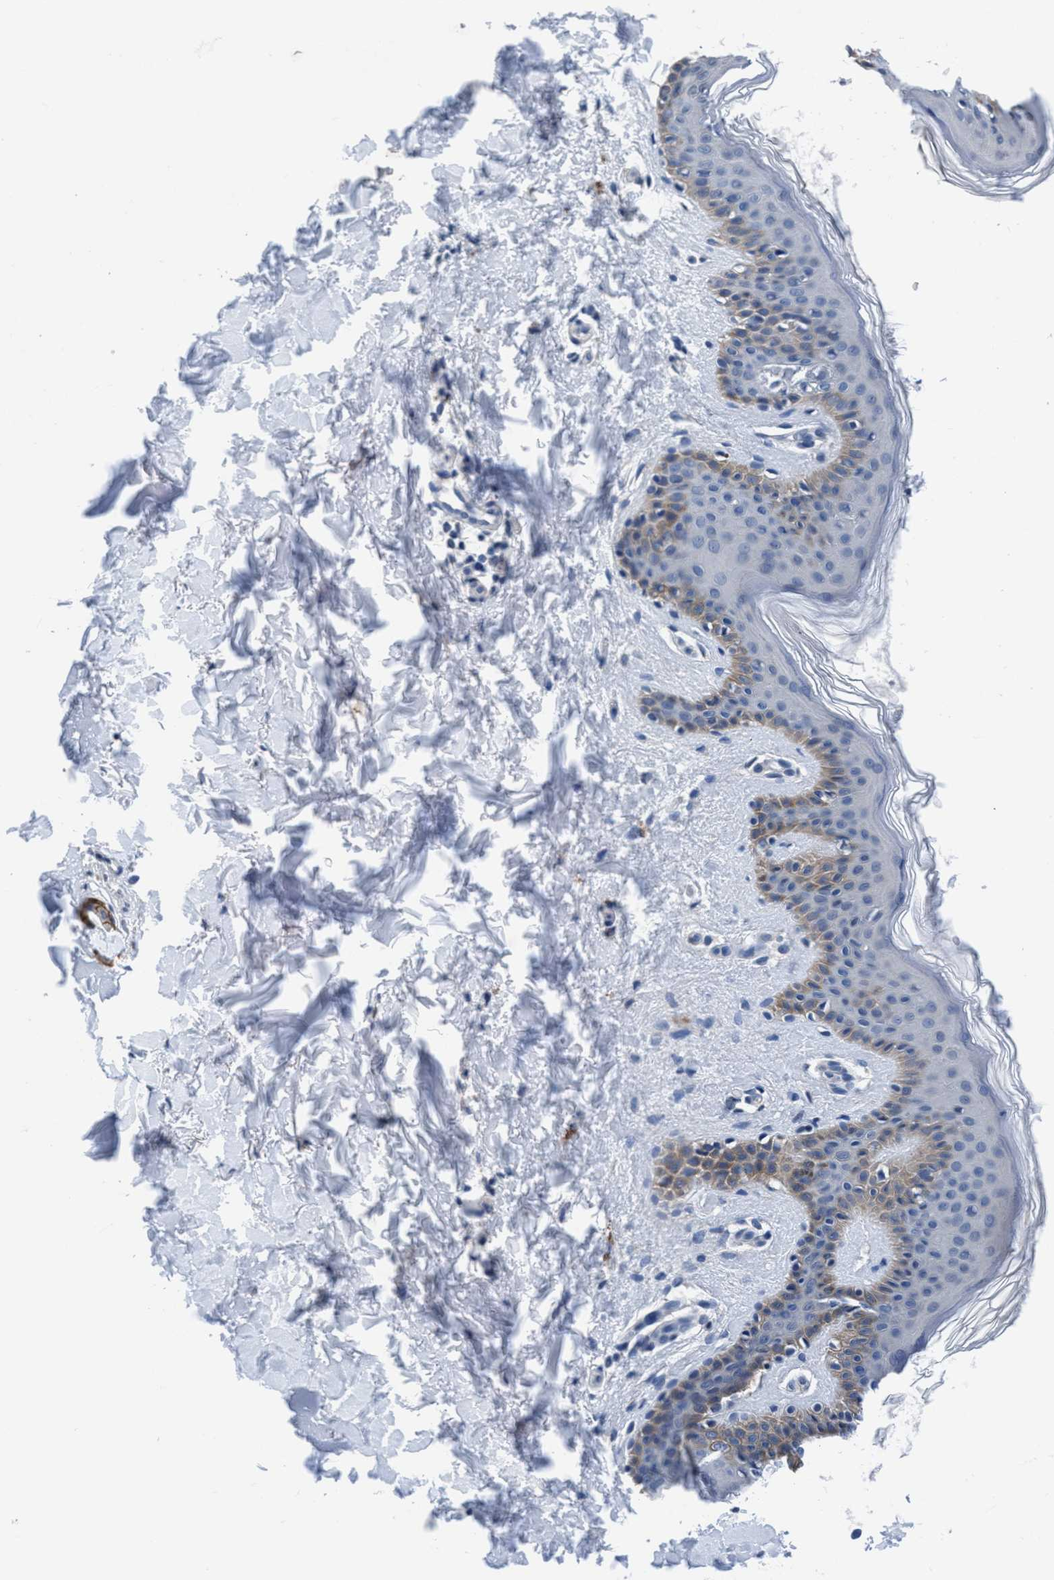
{"staining": {"intensity": "negative", "quantity": "none", "location": "none"}, "tissue": "skin", "cell_type": "Fibroblasts", "image_type": "normal", "snomed": [{"axis": "morphology", "description": "Normal tissue, NOS"}, {"axis": "topography", "description": "Skin"}], "caption": "IHC histopathology image of normal skin stained for a protein (brown), which reveals no positivity in fibroblasts.", "gene": "TMEM94", "patient": {"sex": "male", "age": 40}}